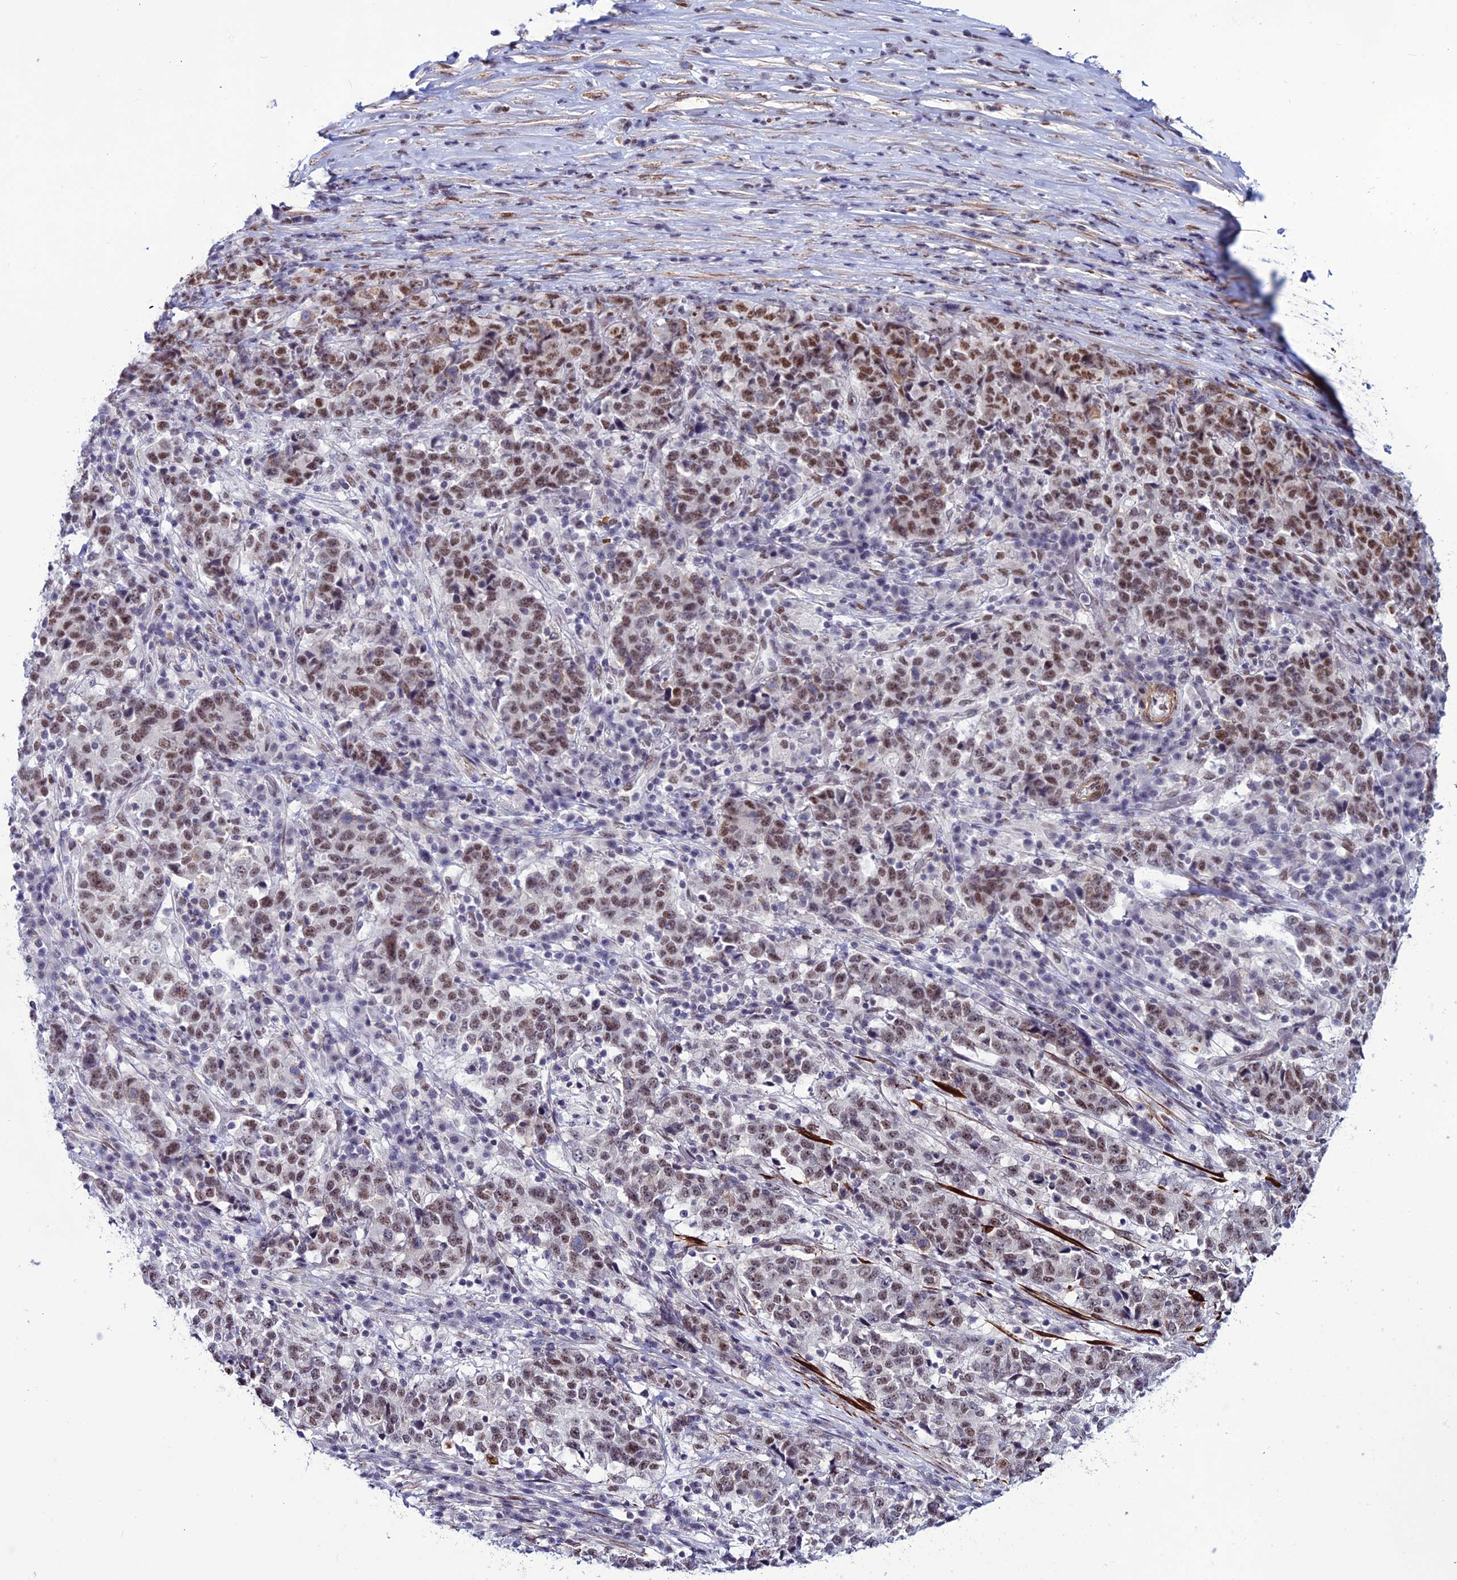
{"staining": {"intensity": "moderate", "quantity": ">75%", "location": "nuclear"}, "tissue": "stomach cancer", "cell_type": "Tumor cells", "image_type": "cancer", "snomed": [{"axis": "morphology", "description": "Adenocarcinoma, NOS"}, {"axis": "topography", "description": "Stomach"}], "caption": "Protein staining of adenocarcinoma (stomach) tissue shows moderate nuclear staining in approximately >75% of tumor cells.", "gene": "U2AF1", "patient": {"sex": "male", "age": 59}}